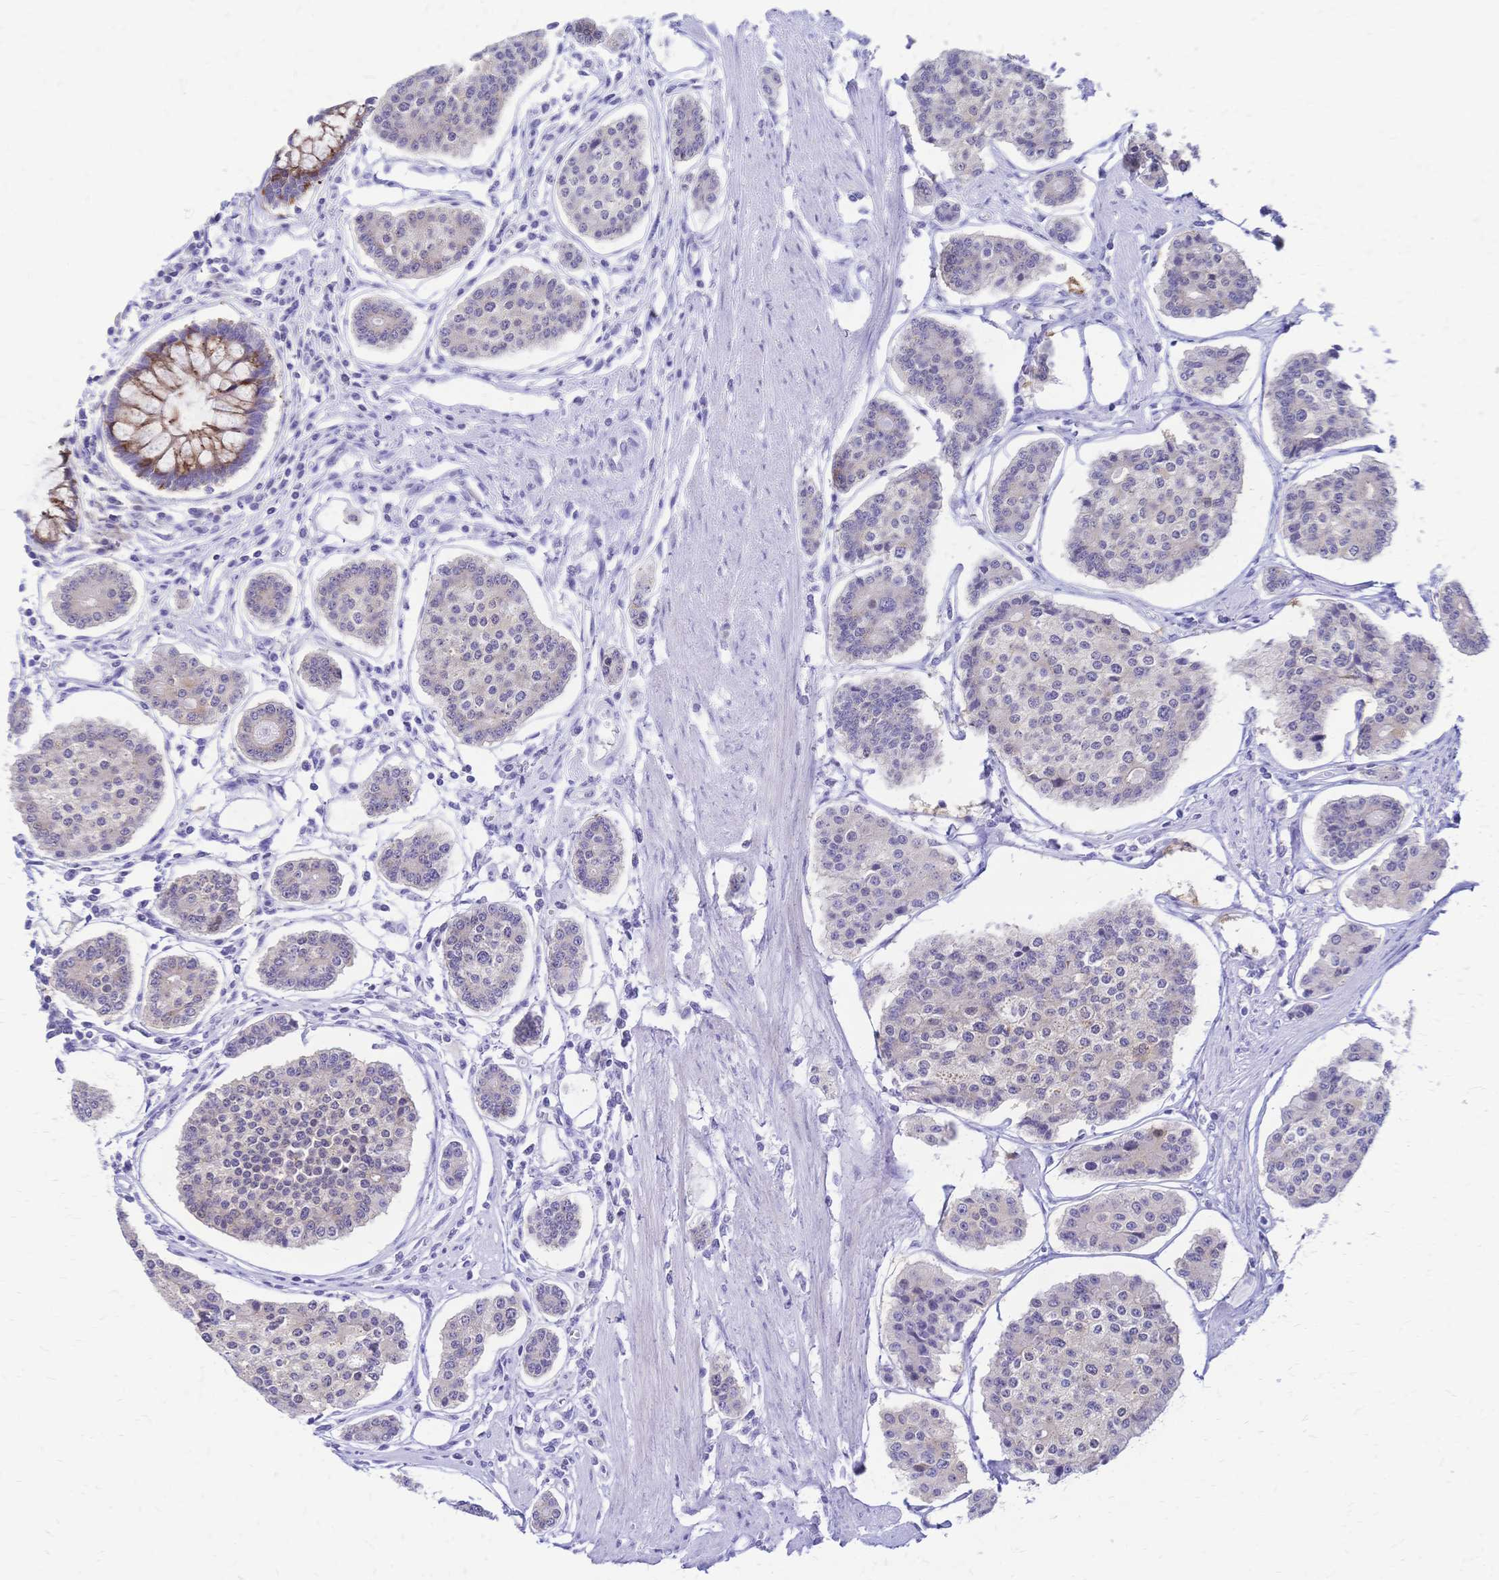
{"staining": {"intensity": "negative", "quantity": "none", "location": "none"}, "tissue": "carcinoid", "cell_type": "Tumor cells", "image_type": "cancer", "snomed": [{"axis": "morphology", "description": "Carcinoid, malignant, NOS"}, {"axis": "topography", "description": "Small intestine"}], "caption": "This image is of carcinoid stained with immunohistochemistry to label a protein in brown with the nuclei are counter-stained blue. There is no expression in tumor cells.", "gene": "GRB7", "patient": {"sex": "female", "age": 65}}